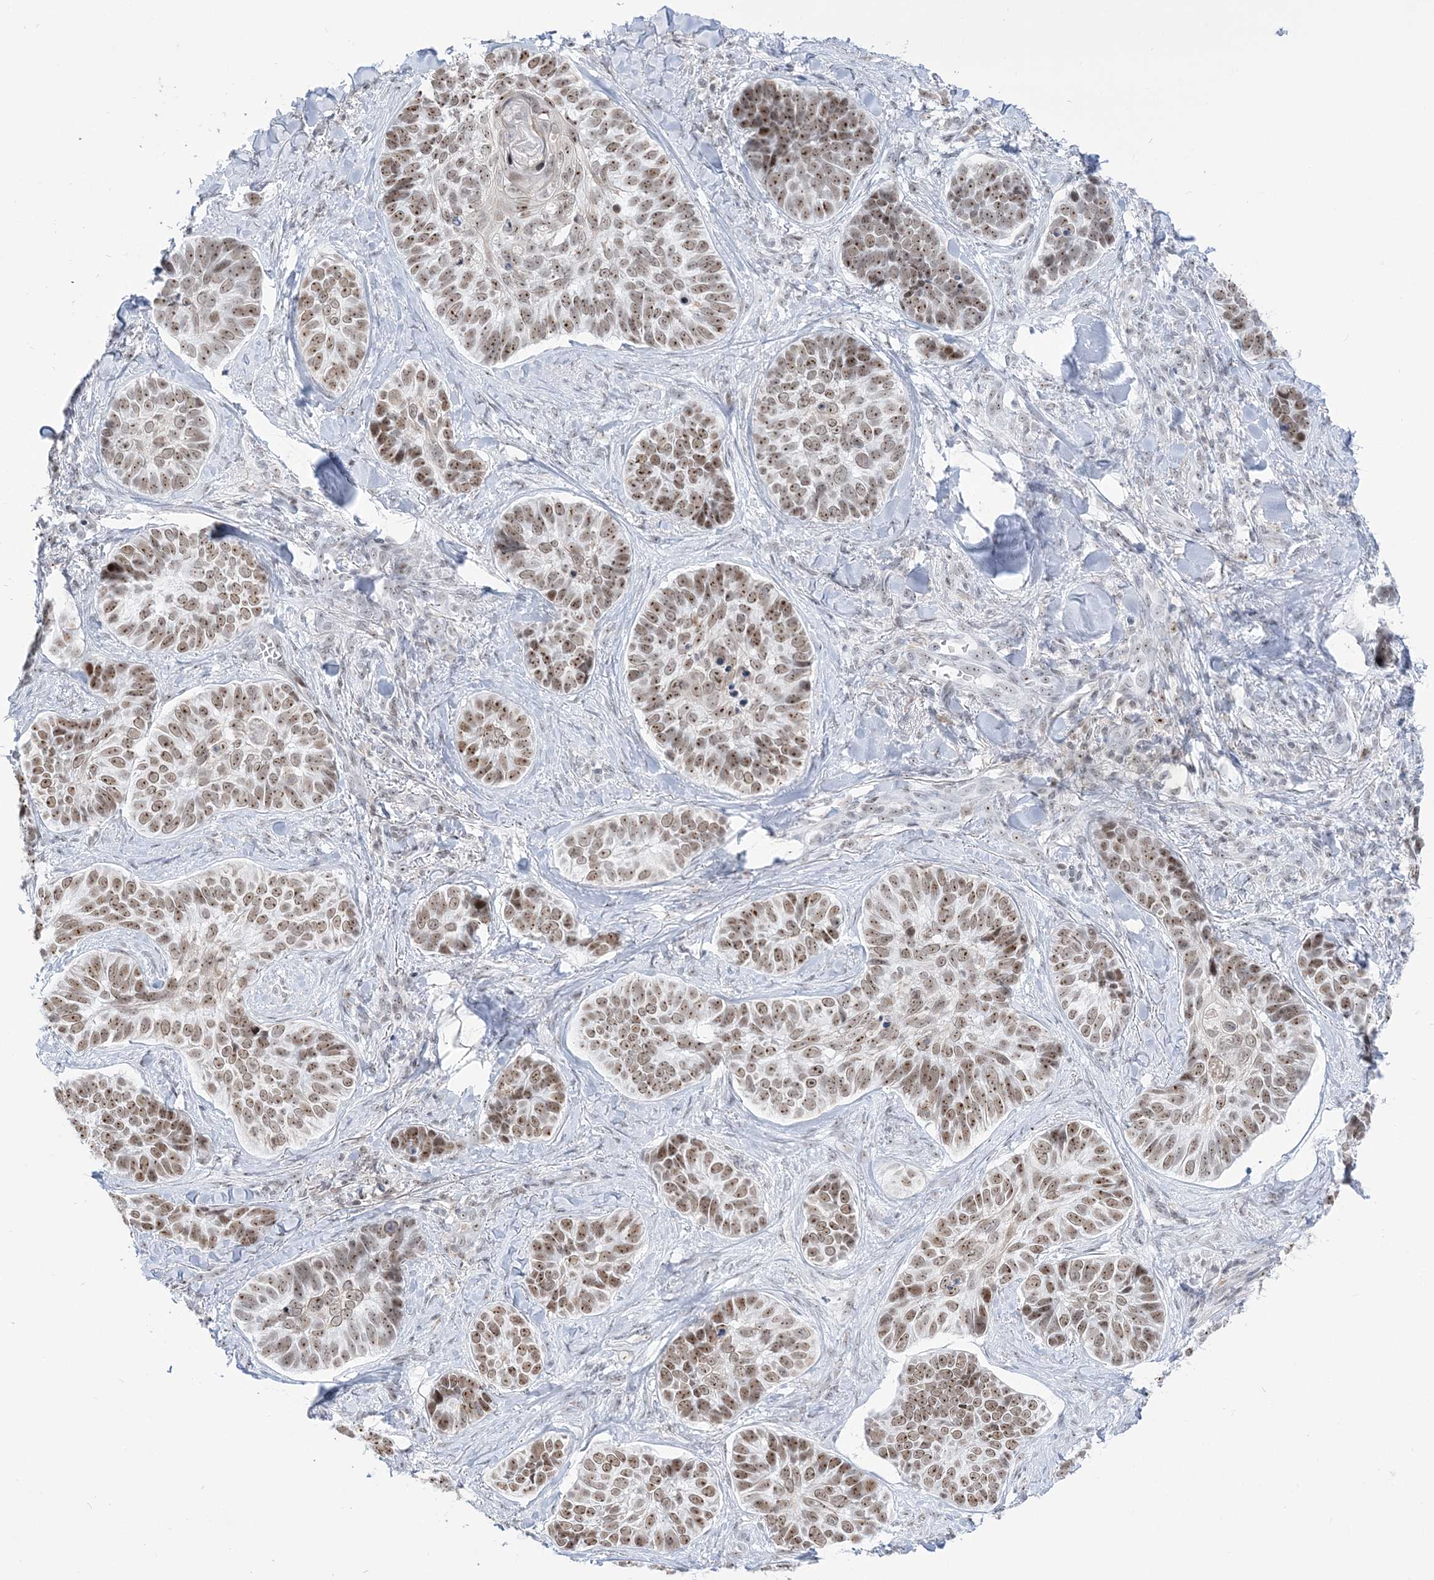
{"staining": {"intensity": "strong", "quantity": ">75%", "location": "nuclear"}, "tissue": "skin cancer", "cell_type": "Tumor cells", "image_type": "cancer", "snomed": [{"axis": "morphology", "description": "Basal cell carcinoma"}, {"axis": "topography", "description": "Skin"}], "caption": "This image reveals skin cancer (basal cell carcinoma) stained with IHC to label a protein in brown. The nuclear of tumor cells show strong positivity for the protein. Nuclei are counter-stained blue.", "gene": "DDX21", "patient": {"sex": "male", "age": 62}}